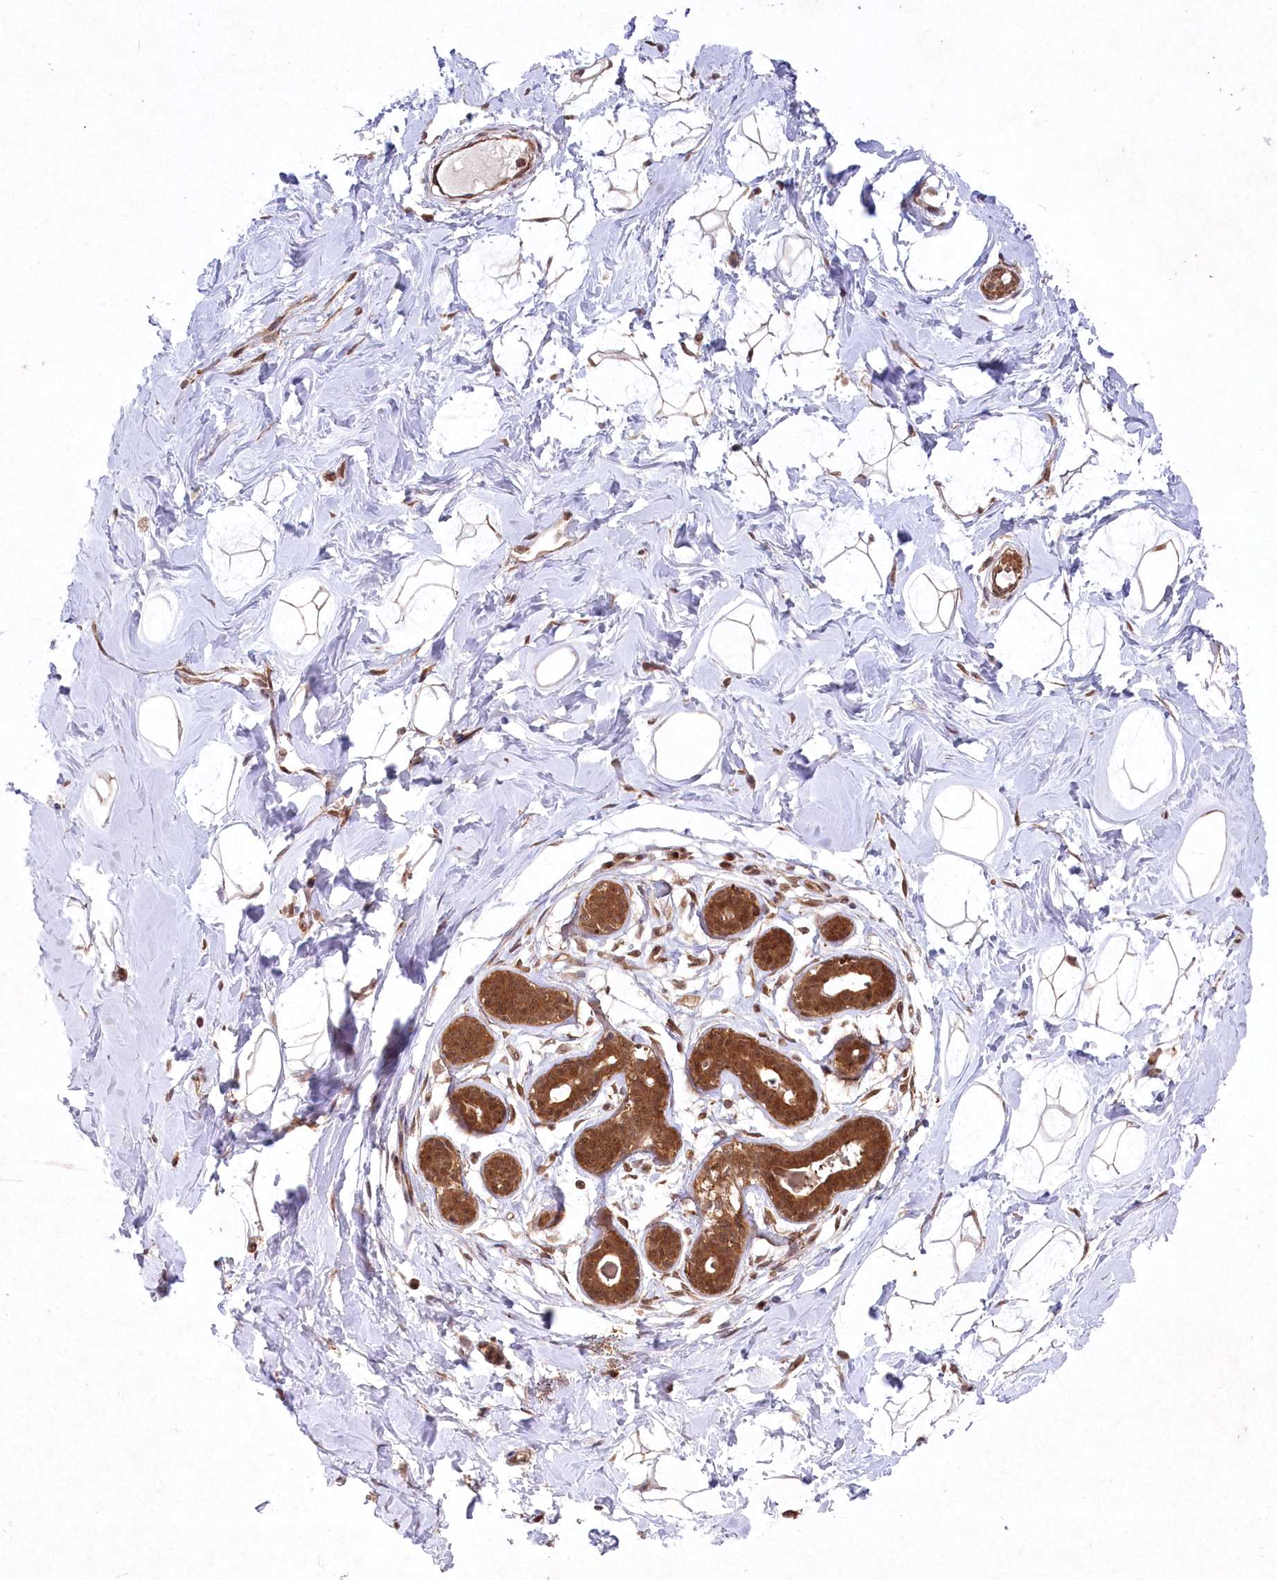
{"staining": {"intensity": "moderate", "quantity": ">75%", "location": "cytoplasmic/membranous,nuclear"}, "tissue": "breast", "cell_type": "Adipocytes", "image_type": "normal", "snomed": [{"axis": "morphology", "description": "Normal tissue, NOS"}, {"axis": "morphology", "description": "Adenoma, NOS"}, {"axis": "topography", "description": "Breast"}], "caption": "Immunohistochemical staining of benign breast displays >75% levels of moderate cytoplasmic/membranous,nuclear protein staining in approximately >75% of adipocytes. (DAB (3,3'-diaminobenzidine) IHC, brown staining for protein, blue staining for nuclei).", "gene": "PSMA1", "patient": {"sex": "female", "age": 23}}